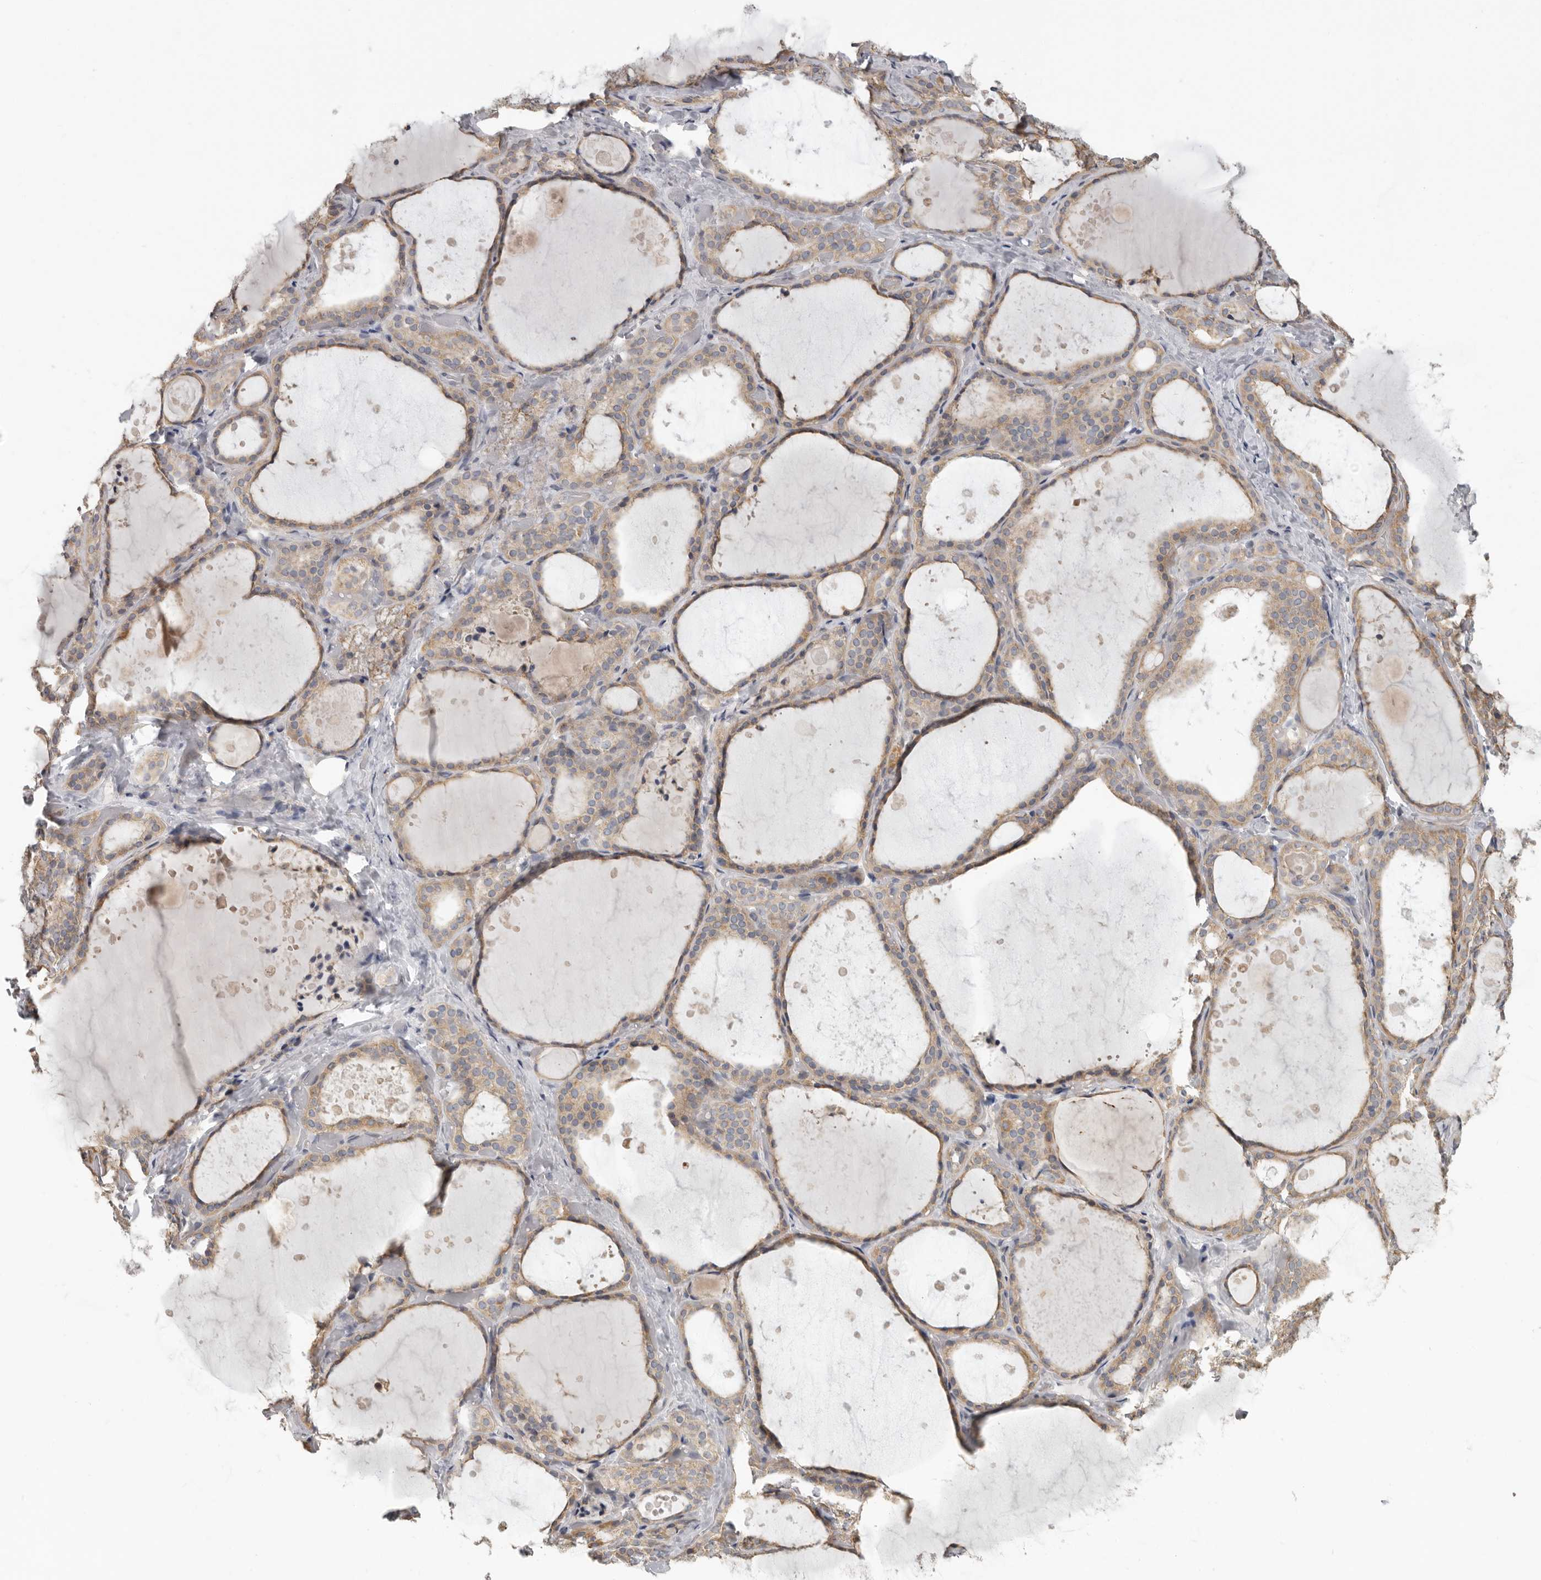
{"staining": {"intensity": "weak", "quantity": ">75%", "location": "cytoplasmic/membranous"}, "tissue": "thyroid gland", "cell_type": "Glandular cells", "image_type": "normal", "snomed": [{"axis": "morphology", "description": "Normal tissue, NOS"}, {"axis": "topography", "description": "Thyroid gland"}], "caption": "Thyroid gland stained with DAB (3,3'-diaminobenzidine) immunohistochemistry (IHC) shows low levels of weak cytoplasmic/membranous staining in about >75% of glandular cells. (DAB IHC, brown staining for protein, blue staining for nuclei).", "gene": "UNK", "patient": {"sex": "female", "age": 44}}